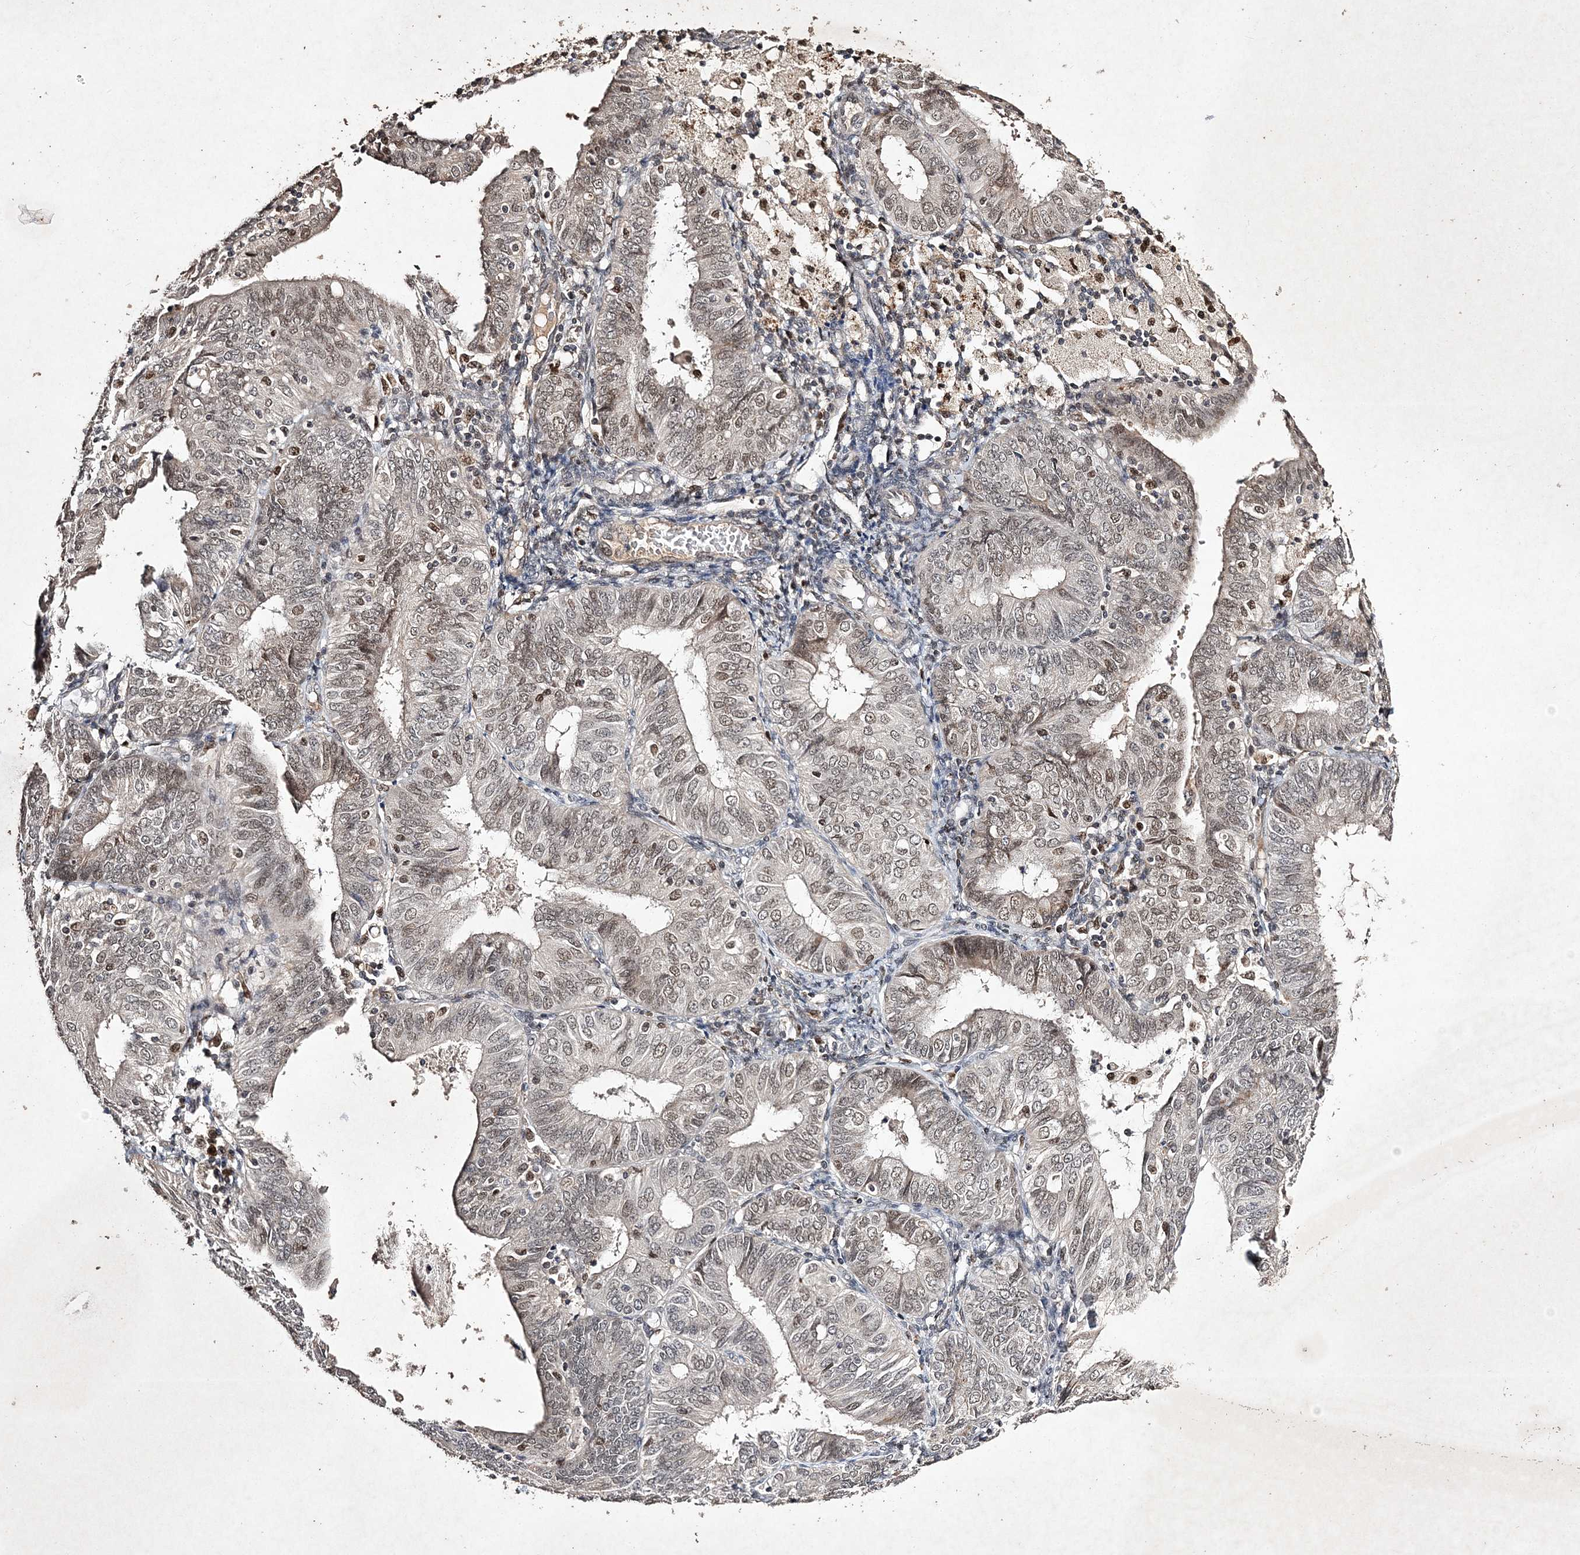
{"staining": {"intensity": "weak", "quantity": ">75%", "location": "nuclear"}, "tissue": "endometrial cancer", "cell_type": "Tumor cells", "image_type": "cancer", "snomed": [{"axis": "morphology", "description": "Adenocarcinoma, NOS"}, {"axis": "topography", "description": "Endometrium"}], "caption": "Approximately >75% of tumor cells in human adenocarcinoma (endometrial) display weak nuclear protein positivity as visualized by brown immunohistochemical staining.", "gene": "C3orf38", "patient": {"sex": "female", "age": 58}}